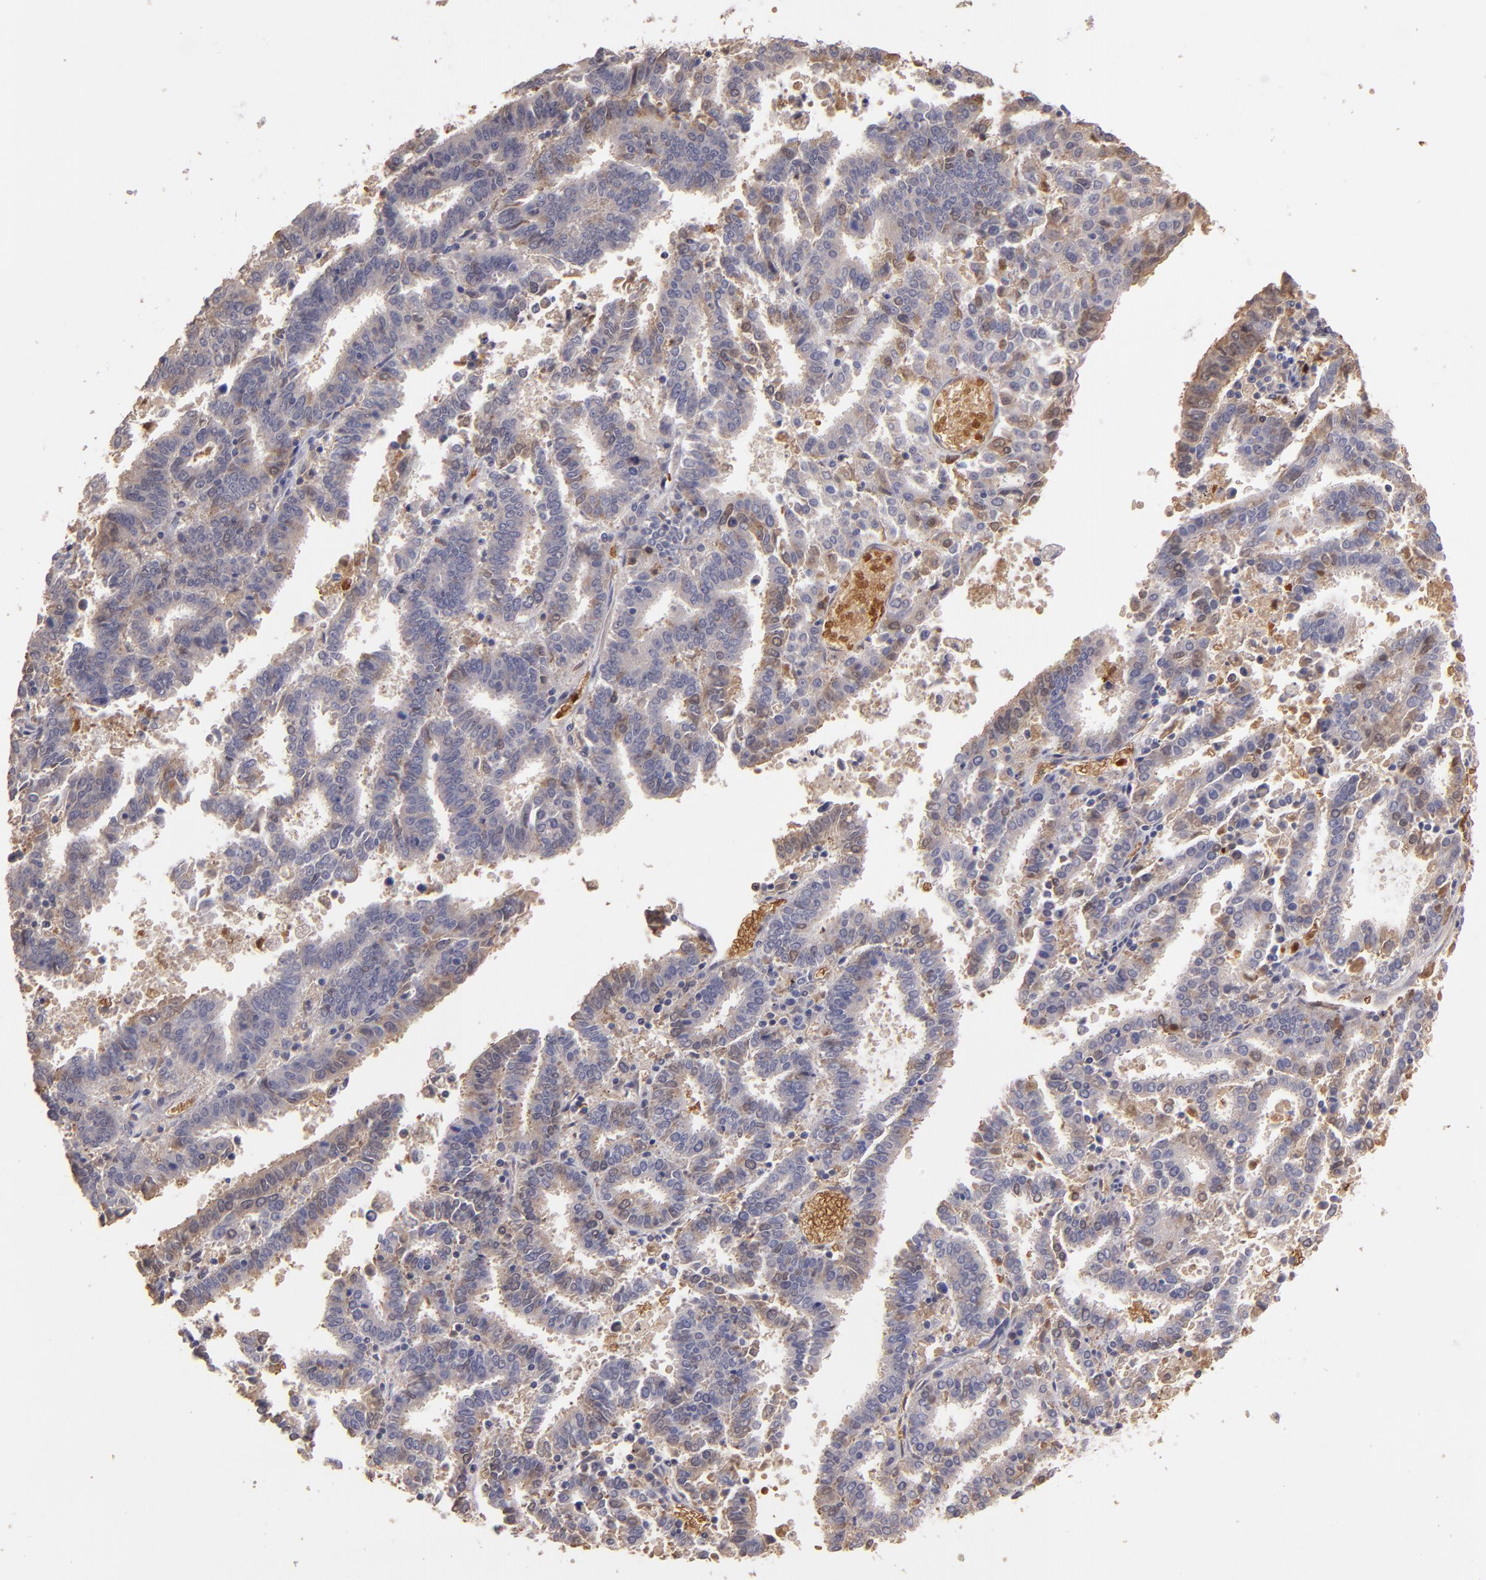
{"staining": {"intensity": "moderate", "quantity": ">75%", "location": "cytoplasmic/membranous"}, "tissue": "endometrial cancer", "cell_type": "Tumor cells", "image_type": "cancer", "snomed": [{"axis": "morphology", "description": "Adenocarcinoma, NOS"}, {"axis": "topography", "description": "Uterus"}], "caption": "DAB (3,3'-diaminobenzidine) immunohistochemical staining of endometrial cancer reveals moderate cytoplasmic/membranous protein staining in approximately >75% of tumor cells.", "gene": "SERPINC1", "patient": {"sex": "female", "age": 83}}